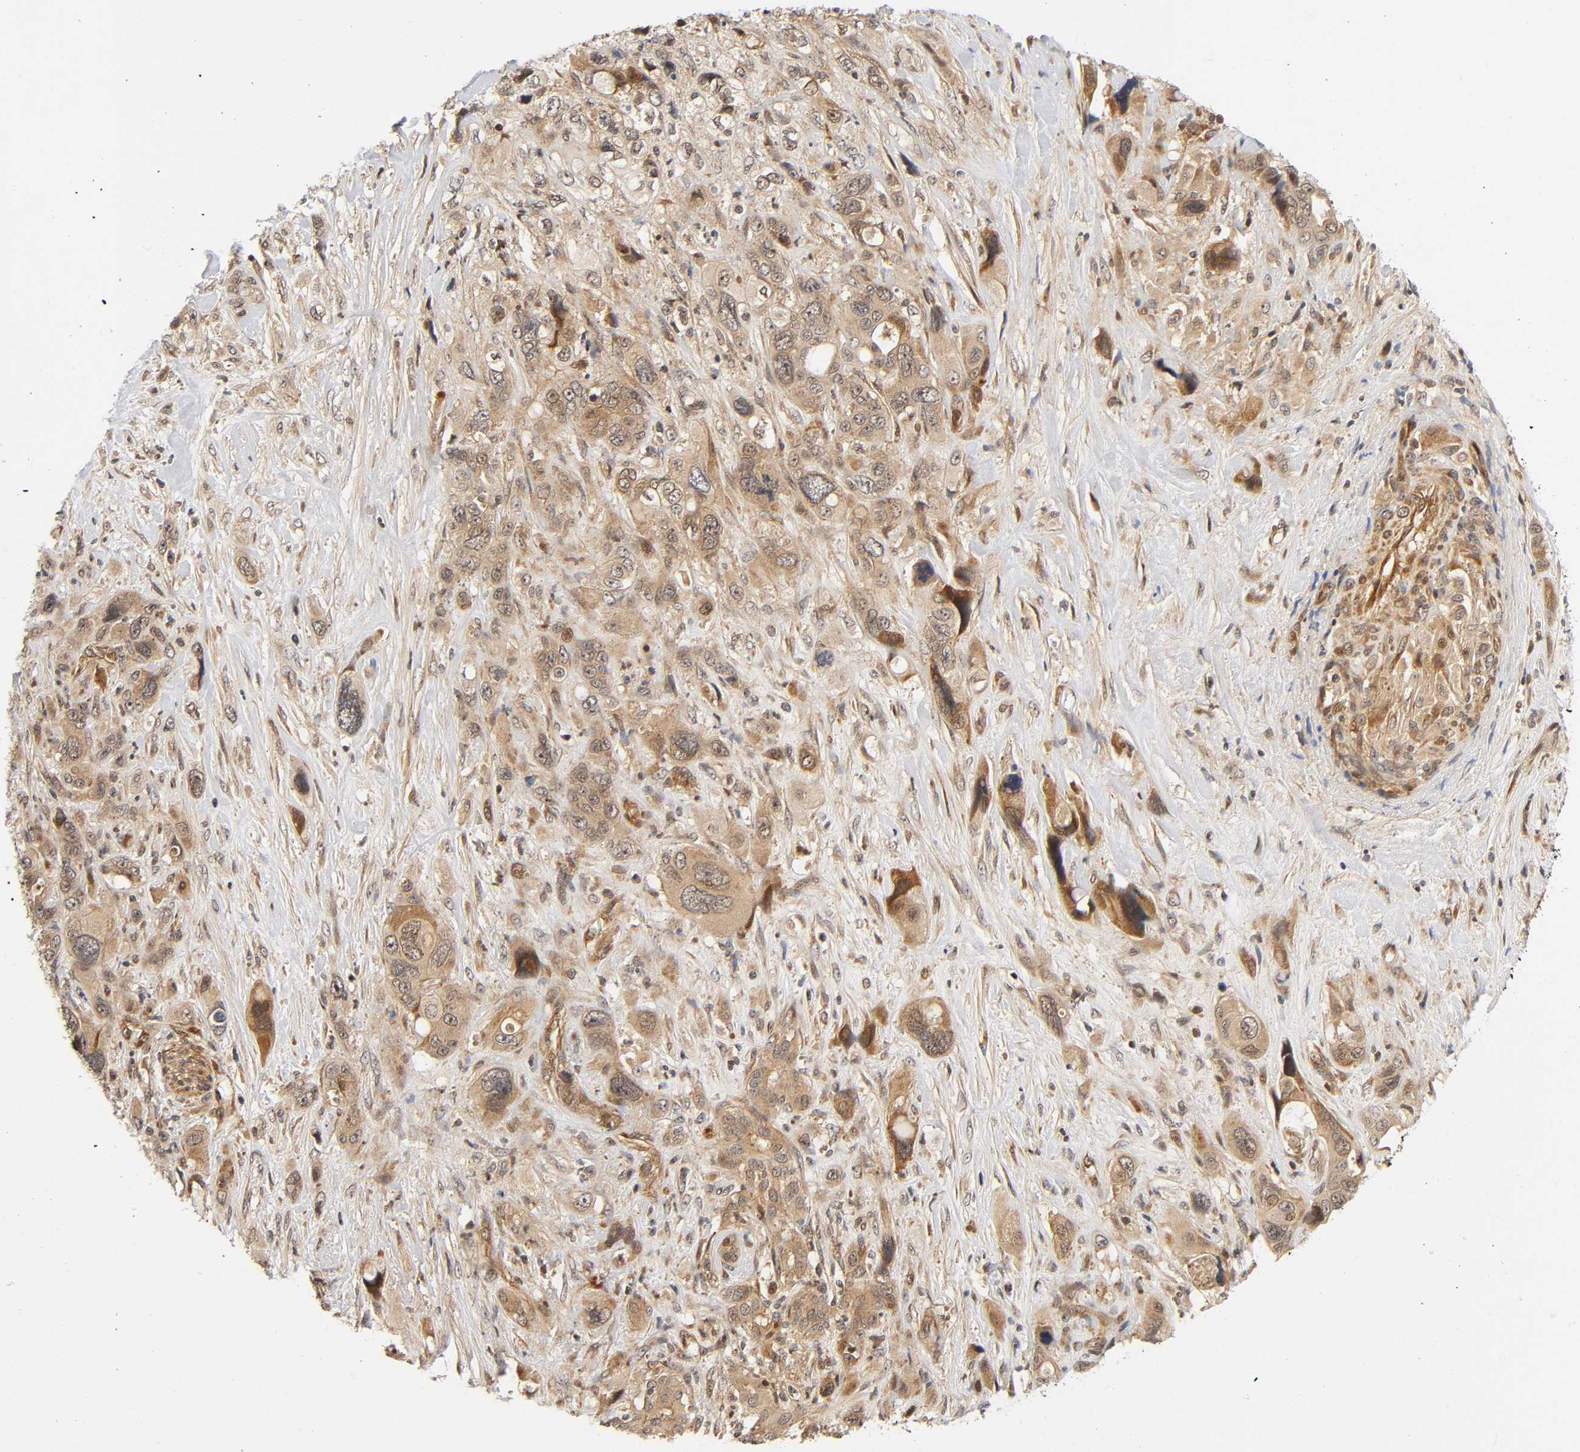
{"staining": {"intensity": "moderate", "quantity": ">75%", "location": "cytoplasmic/membranous"}, "tissue": "pancreatic cancer", "cell_type": "Tumor cells", "image_type": "cancer", "snomed": [{"axis": "morphology", "description": "Adenocarcinoma, NOS"}, {"axis": "topography", "description": "Pancreas"}], "caption": "Moderate cytoplasmic/membranous staining is present in about >75% of tumor cells in adenocarcinoma (pancreatic). Using DAB (3,3'-diaminobenzidine) (brown) and hematoxylin (blue) stains, captured at high magnification using brightfield microscopy.", "gene": "IQCJ-SCHIP1", "patient": {"sex": "male", "age": 46}}